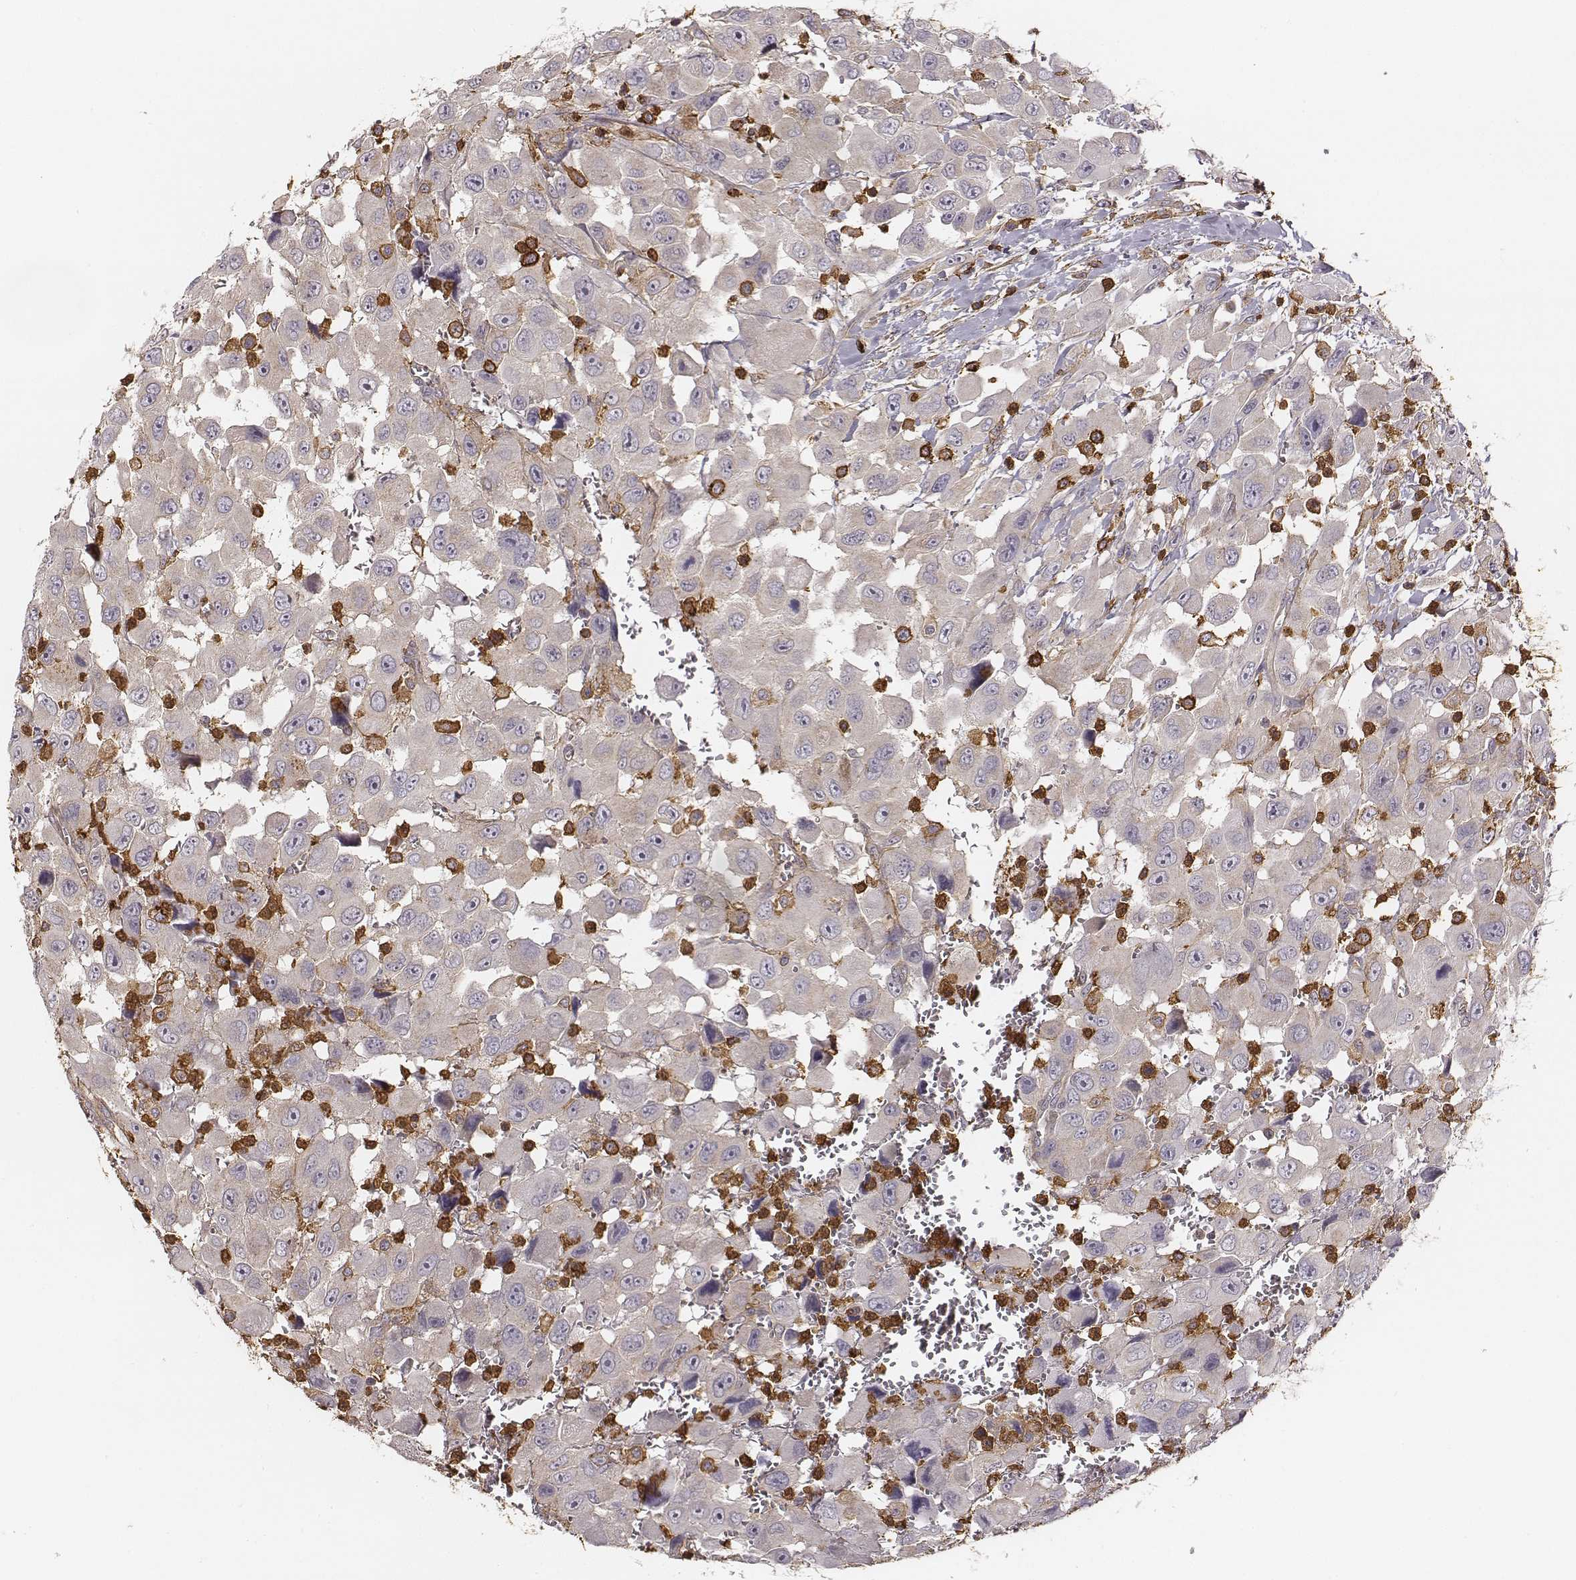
{"staining": {"intensity": "negative", "quantity": "none", "location": "none"}, "tissue": "head and neck cancer", "cell_type": "Tumor cells", "image_type": "cancer", "snomed": [{"axis": "morphology", "description": "Squamous cell carcinoma, NOS"}, {"axis": "morphology", "description": "Squamous cell carcinoma, metastatic, NOS"}, {"axis": "topography", "description": "Oral tissue"}, {"axis": "topography", "description": "Head-Neck"}], "caption": "DAB (3,3'-diaminobenzidine) immunohistochemical staining of human head and neck cancer shows no significant positivity in tumor cells.", "gene": "ZYX", "patient": {"sex": "female", "age": 85}}